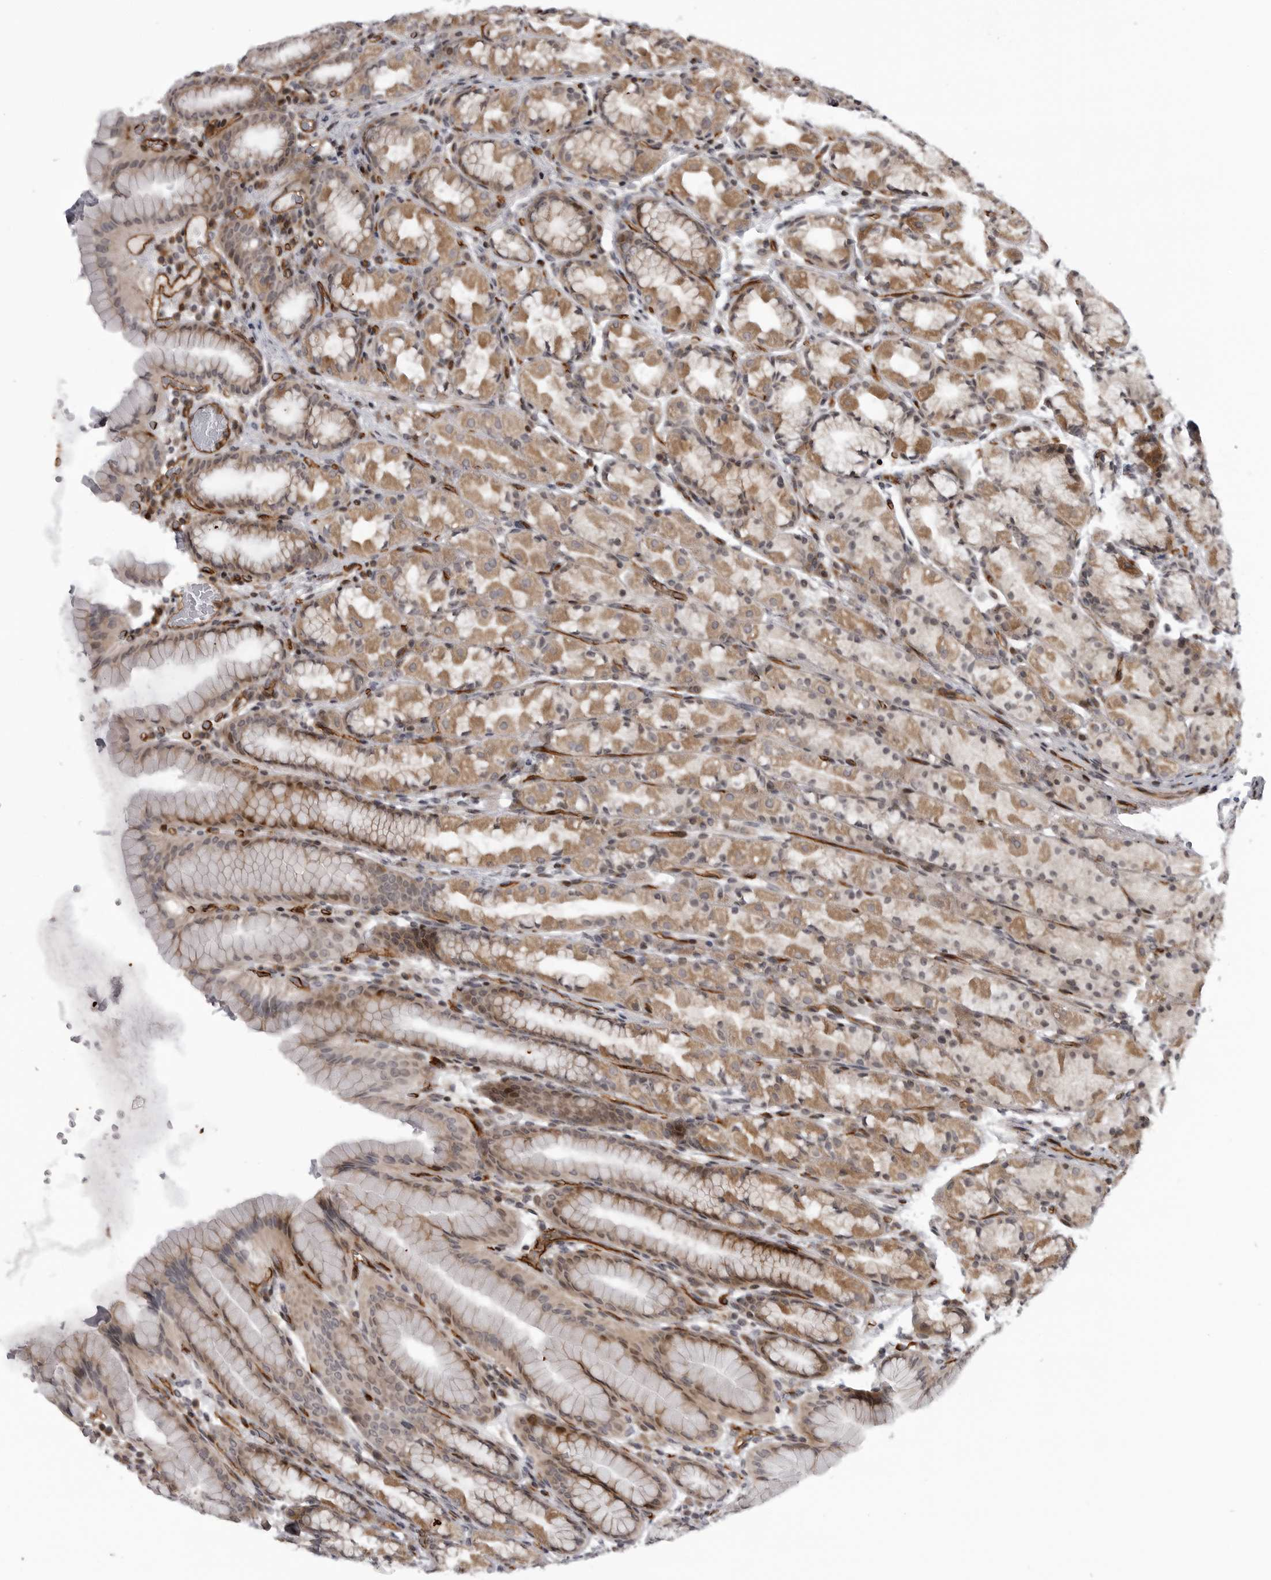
{"staining": {"intensity": "moderate", "quantity": "25%-75%", "location": "cytoplasmic/membranous,nuclear"}, "tissue": "stomach", "cell_type": "Glandular cells", "image_type": "normal", "snomed": [{"axis": "morphology", "description": "Normal tissue, NOS"}, {"axis": "topography", "description": "Stomach, upper"}], "caption": "This photomicrograph displays normal stomach stained with immunohistochemistry (IHC) to label a protein in brown. The cytoplasmic/membranous,nuclear of glandular cells show moderate positivity for the protein. Nuclei are counter-stained blue.", "gene": "ABL1", "patient": {"sex": "male", "age": 68}}